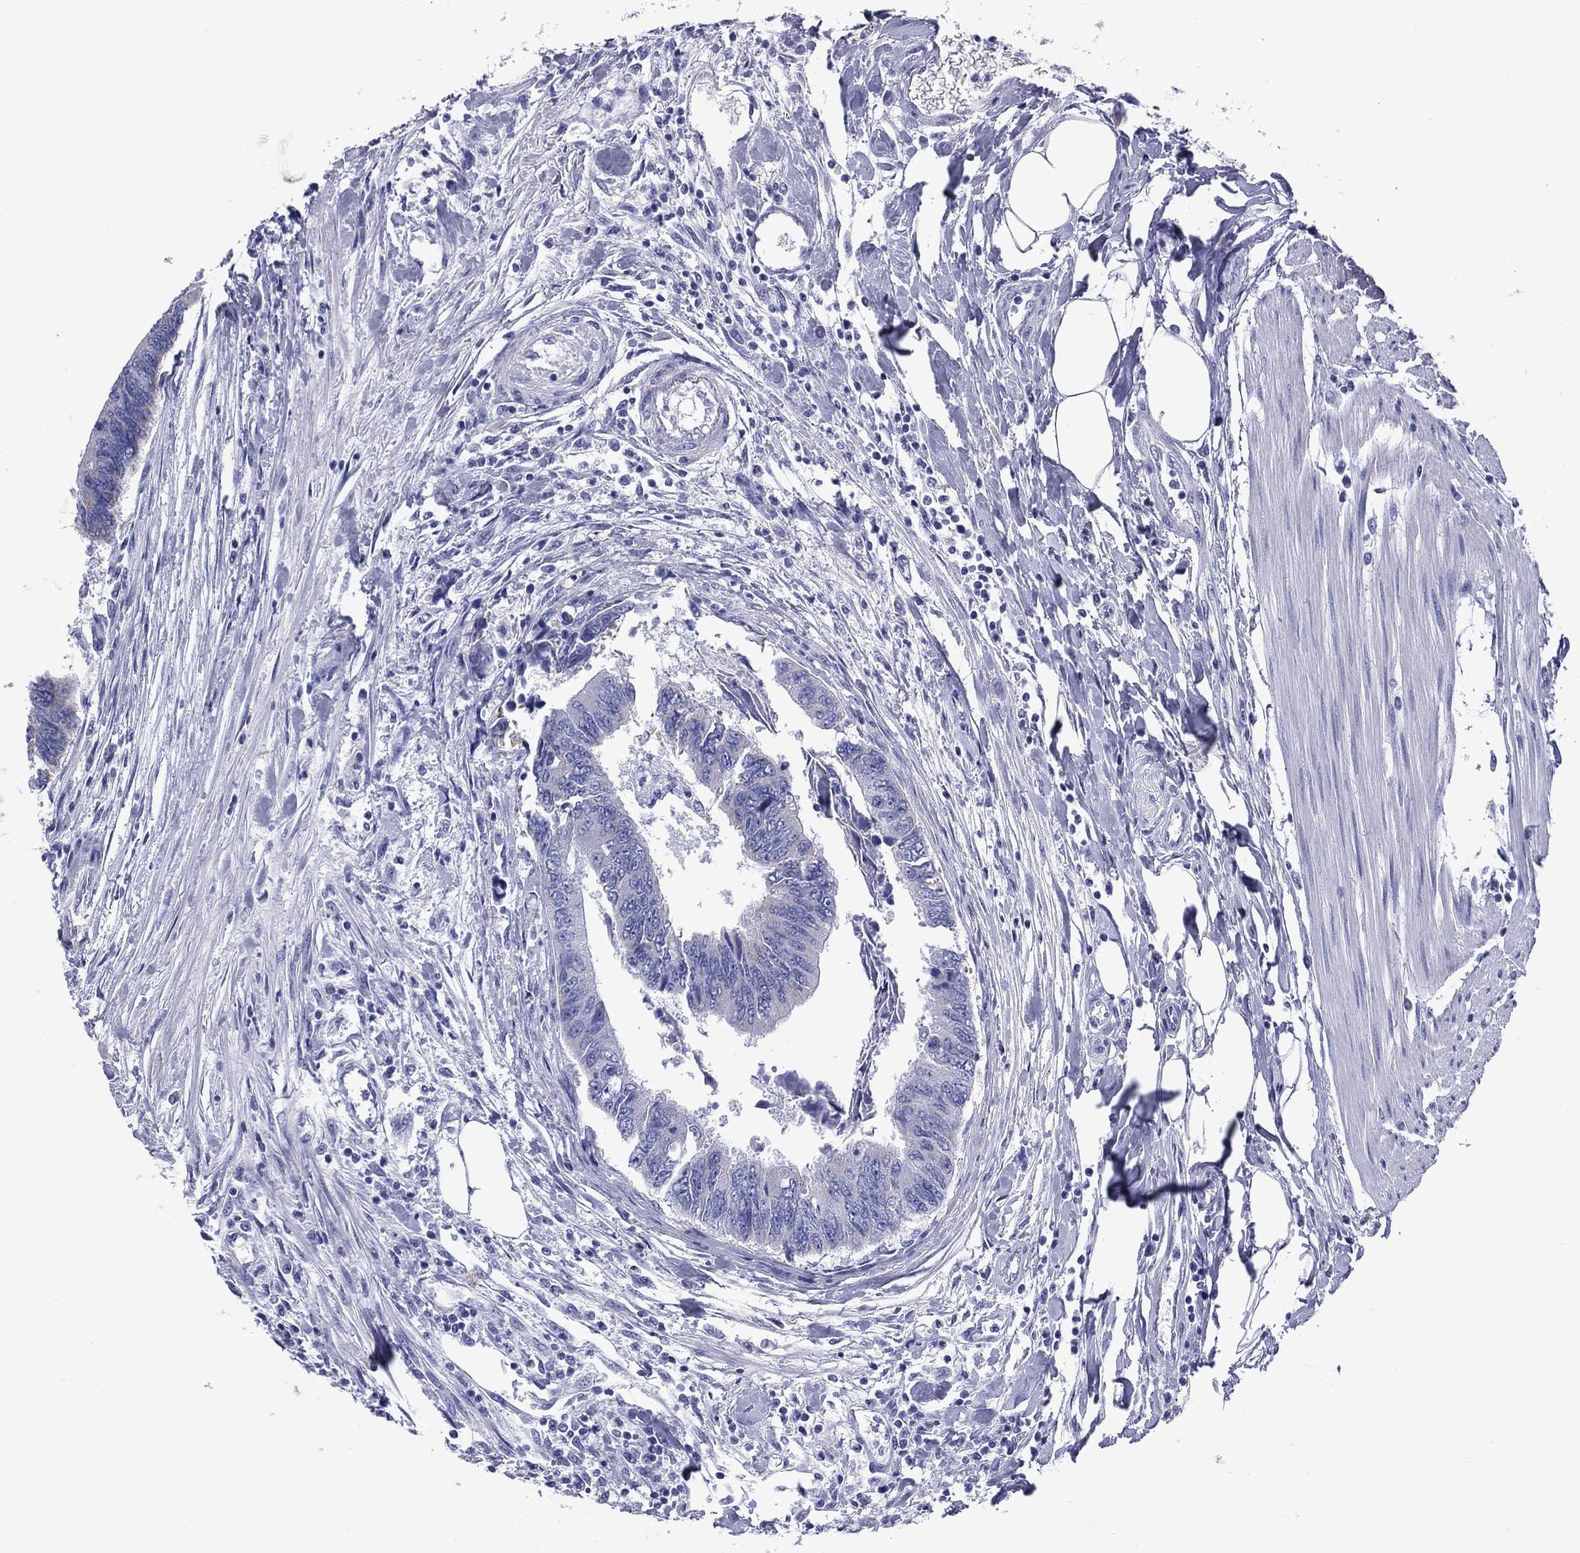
{"staining": {"intensity": "negative", "quantity": "none", "location": "none"}, "tissue": "colorectal cancer", "cell_type": "Tumor cells", "image_type": "cancer", "snomed": [{"axis": "morphology", "description": "Adenocarcinoma, NOS"}, {"axis": "topography", "description": "Colon"}], "caption": "Immunohistochemistry image of neoplastic tissue: human colorectal cancer stained with DAB demonstrates no significant protein expression in tumor cells. The staining is performed using DAB (3,3'-diaminobenzidine) brown chromogen with nuclei counter-stained in using hematoxylin.", "gene": "ACADSB", "patient": {"sex": "female", "age": 65}}